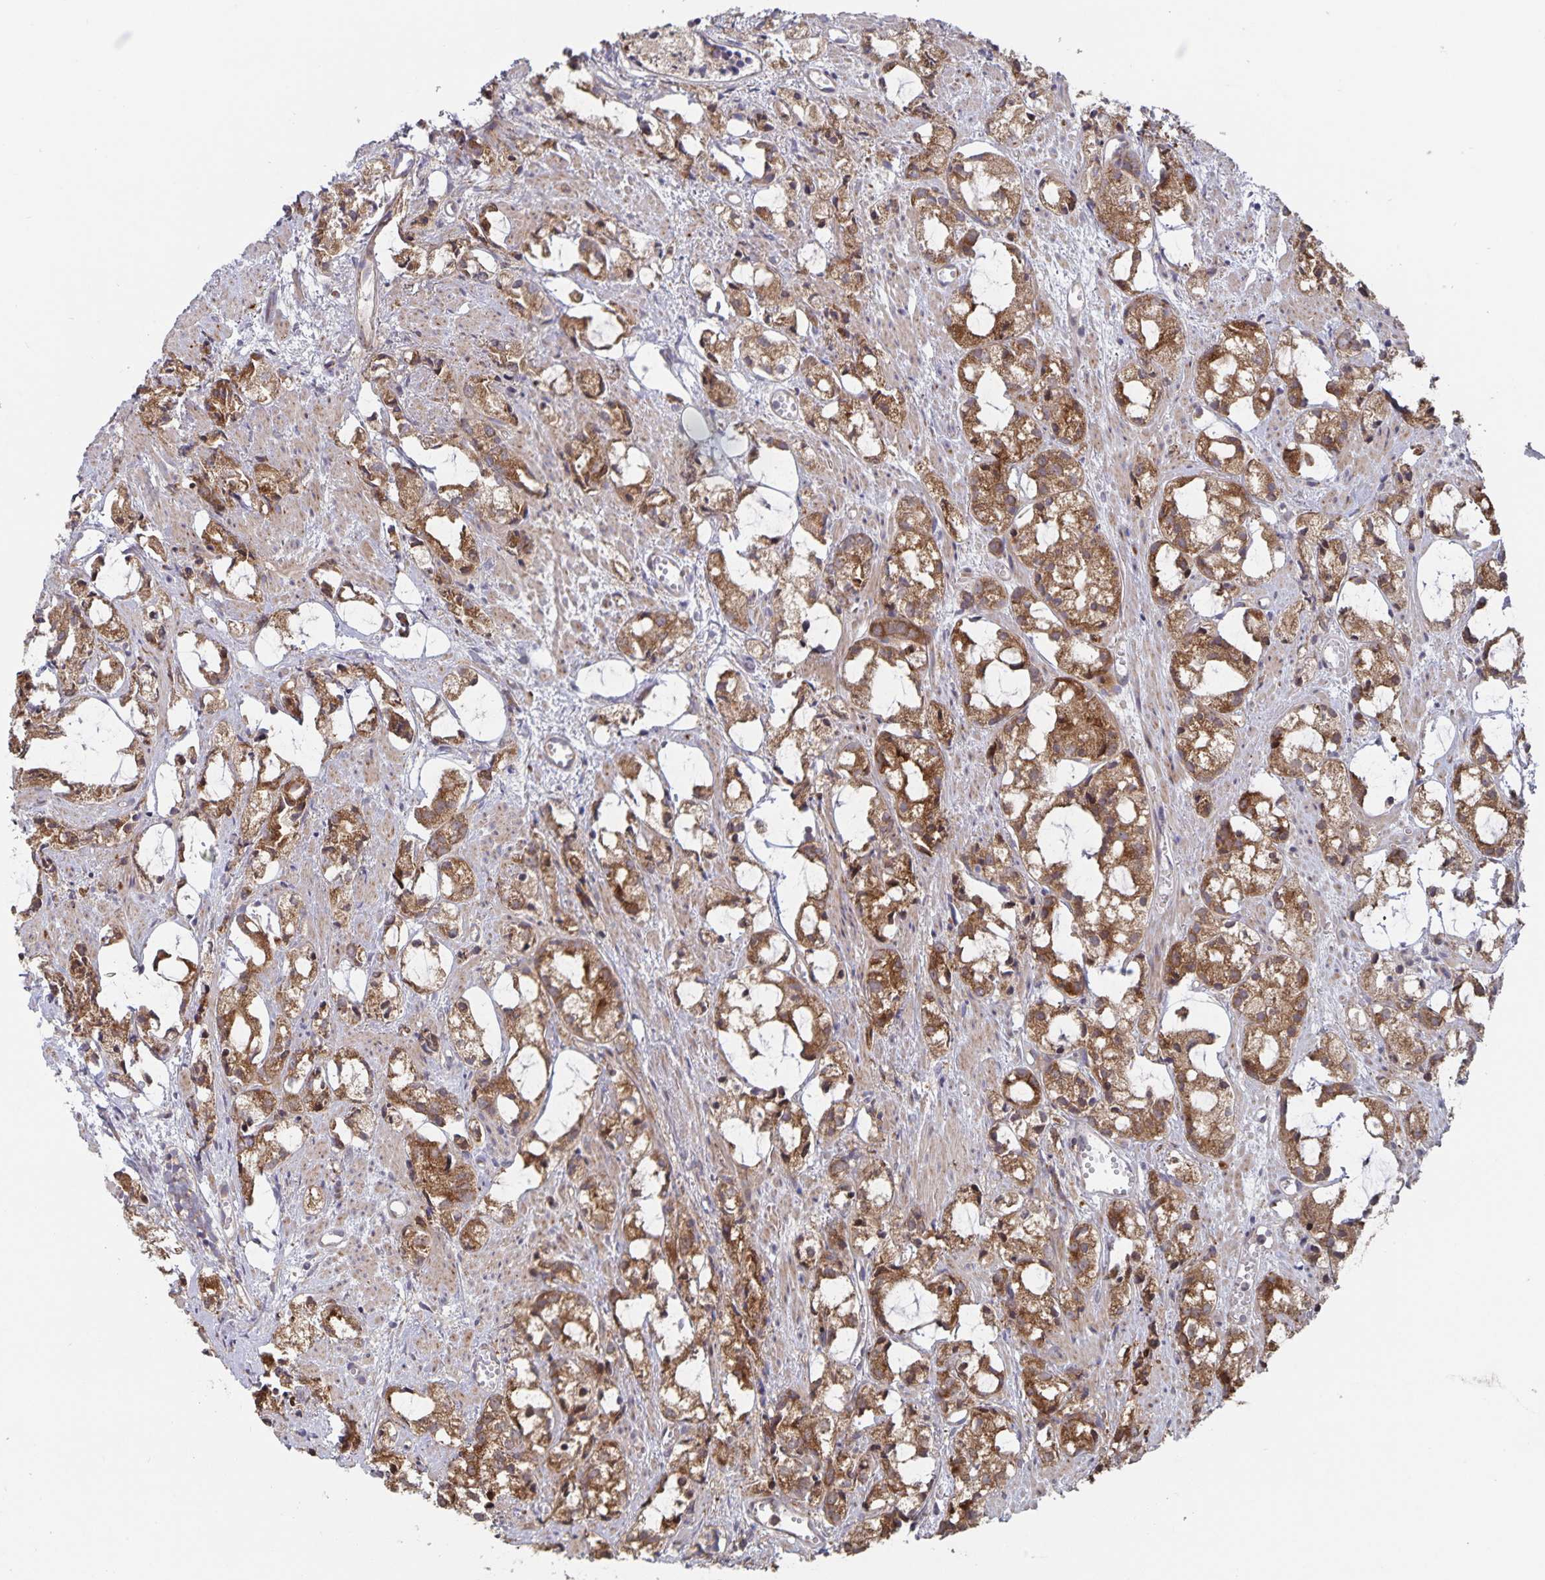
{"staining": {"intensity": "moderate", "quantity": ">75%", "location": "cytoplasmic/membranous"}, "tissue": "prostate cancer", "cell_type": "Tumor cells", "image_type": "cancer", "snomed": [{"axis": "morphology", "description": "Adenocarcinoma, High grade"}, {"axis": "topography", "description": "Prostate"}], "caption": "IHC of prostate cancer shows medium levels of moderate cytoplasmic/membranous expression in about >75% of tumor cells.", "gene": "ACACA", "patient": {"sex": "male", "age": 85}}